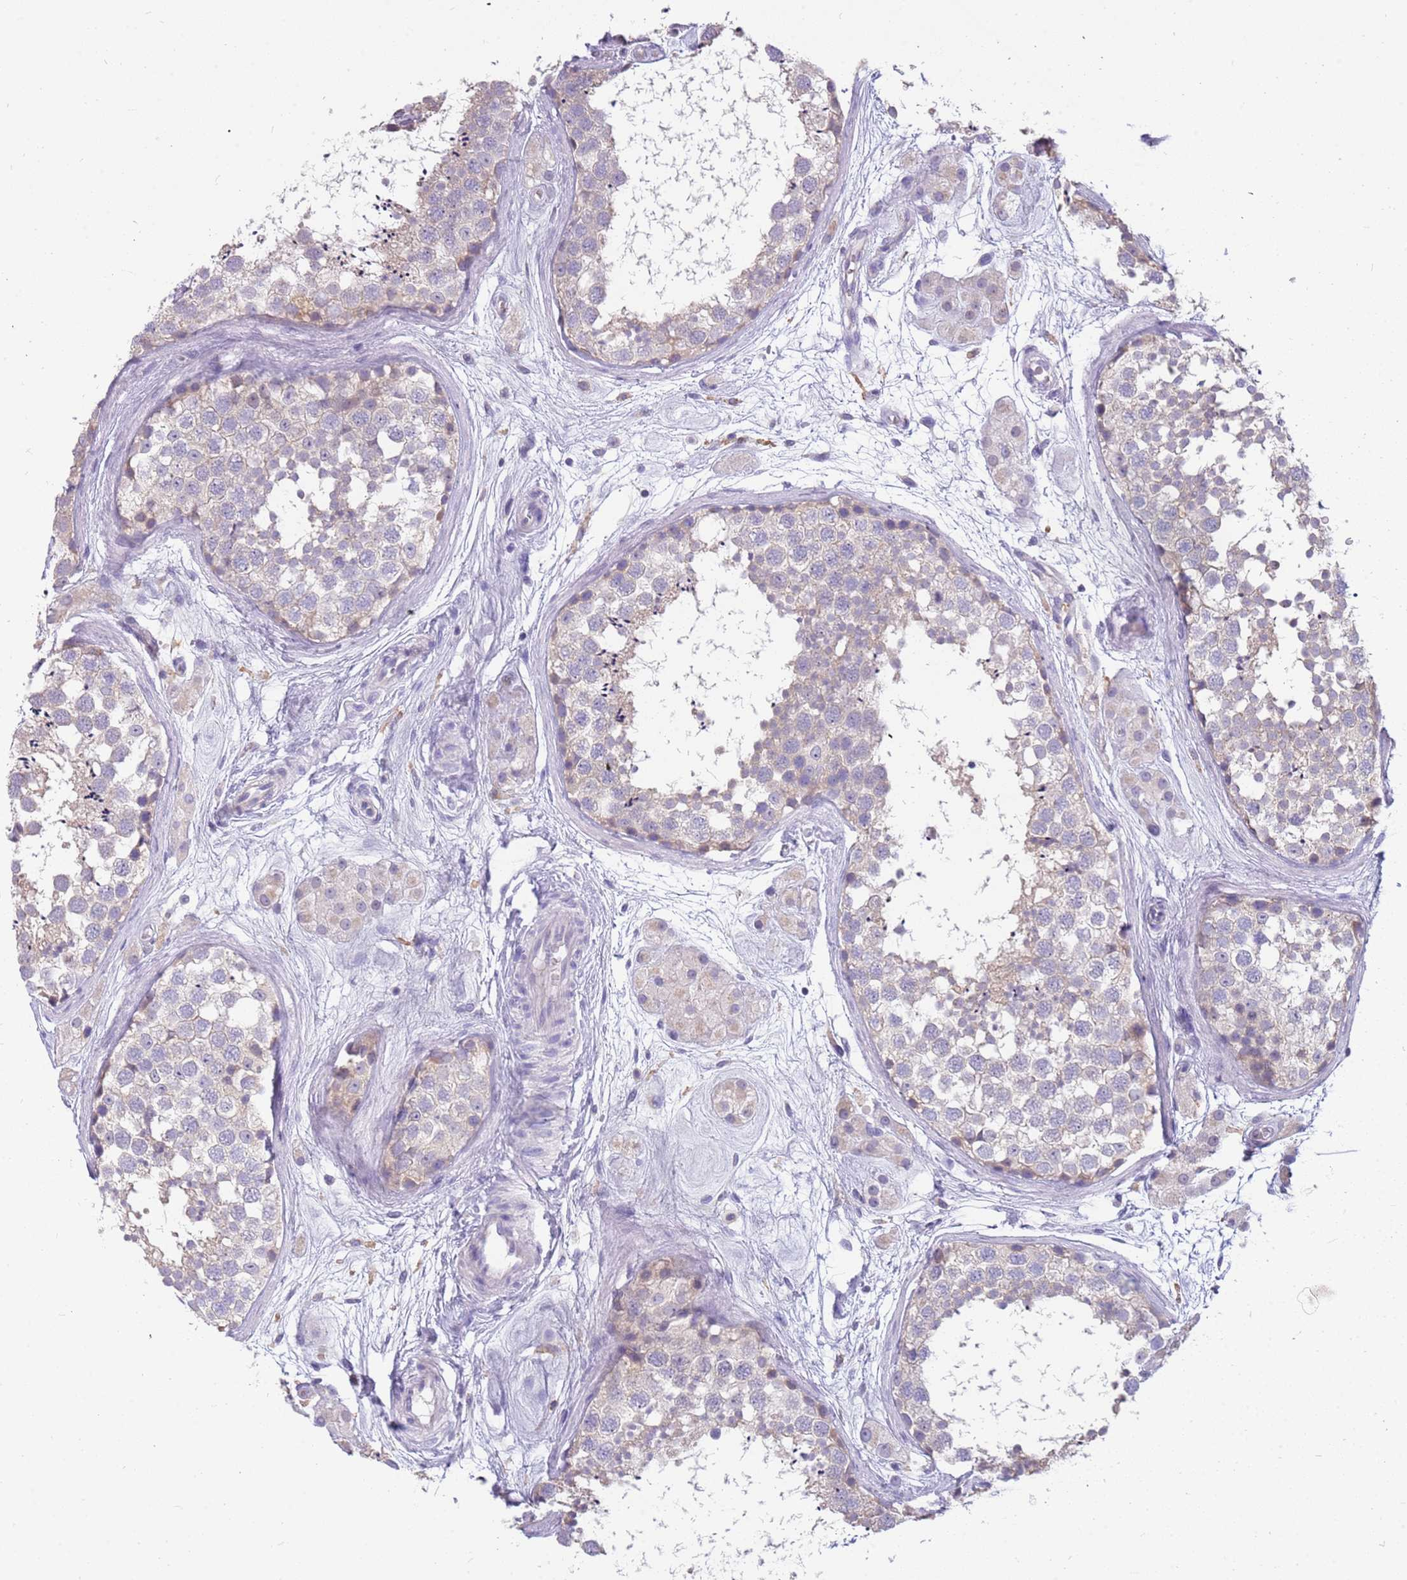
{"staining": {"intensity": "negative", "quantity": "none", "location": "none"}, "tissue": "testis", "cell_type": "Cells in seminiferous ducts", "image_type": "normal", "snomed": [{"axis": "morphology", "description": "Normal tissue, NOS"}, {"axis": "topography", "description": "Testis"}], "caption": "The photomicrograph demonstrates no significant staining in cells in seminiferous ducts of testis.", "gene": "RHCG", "patient": {"sex": "male", "age": 56}}